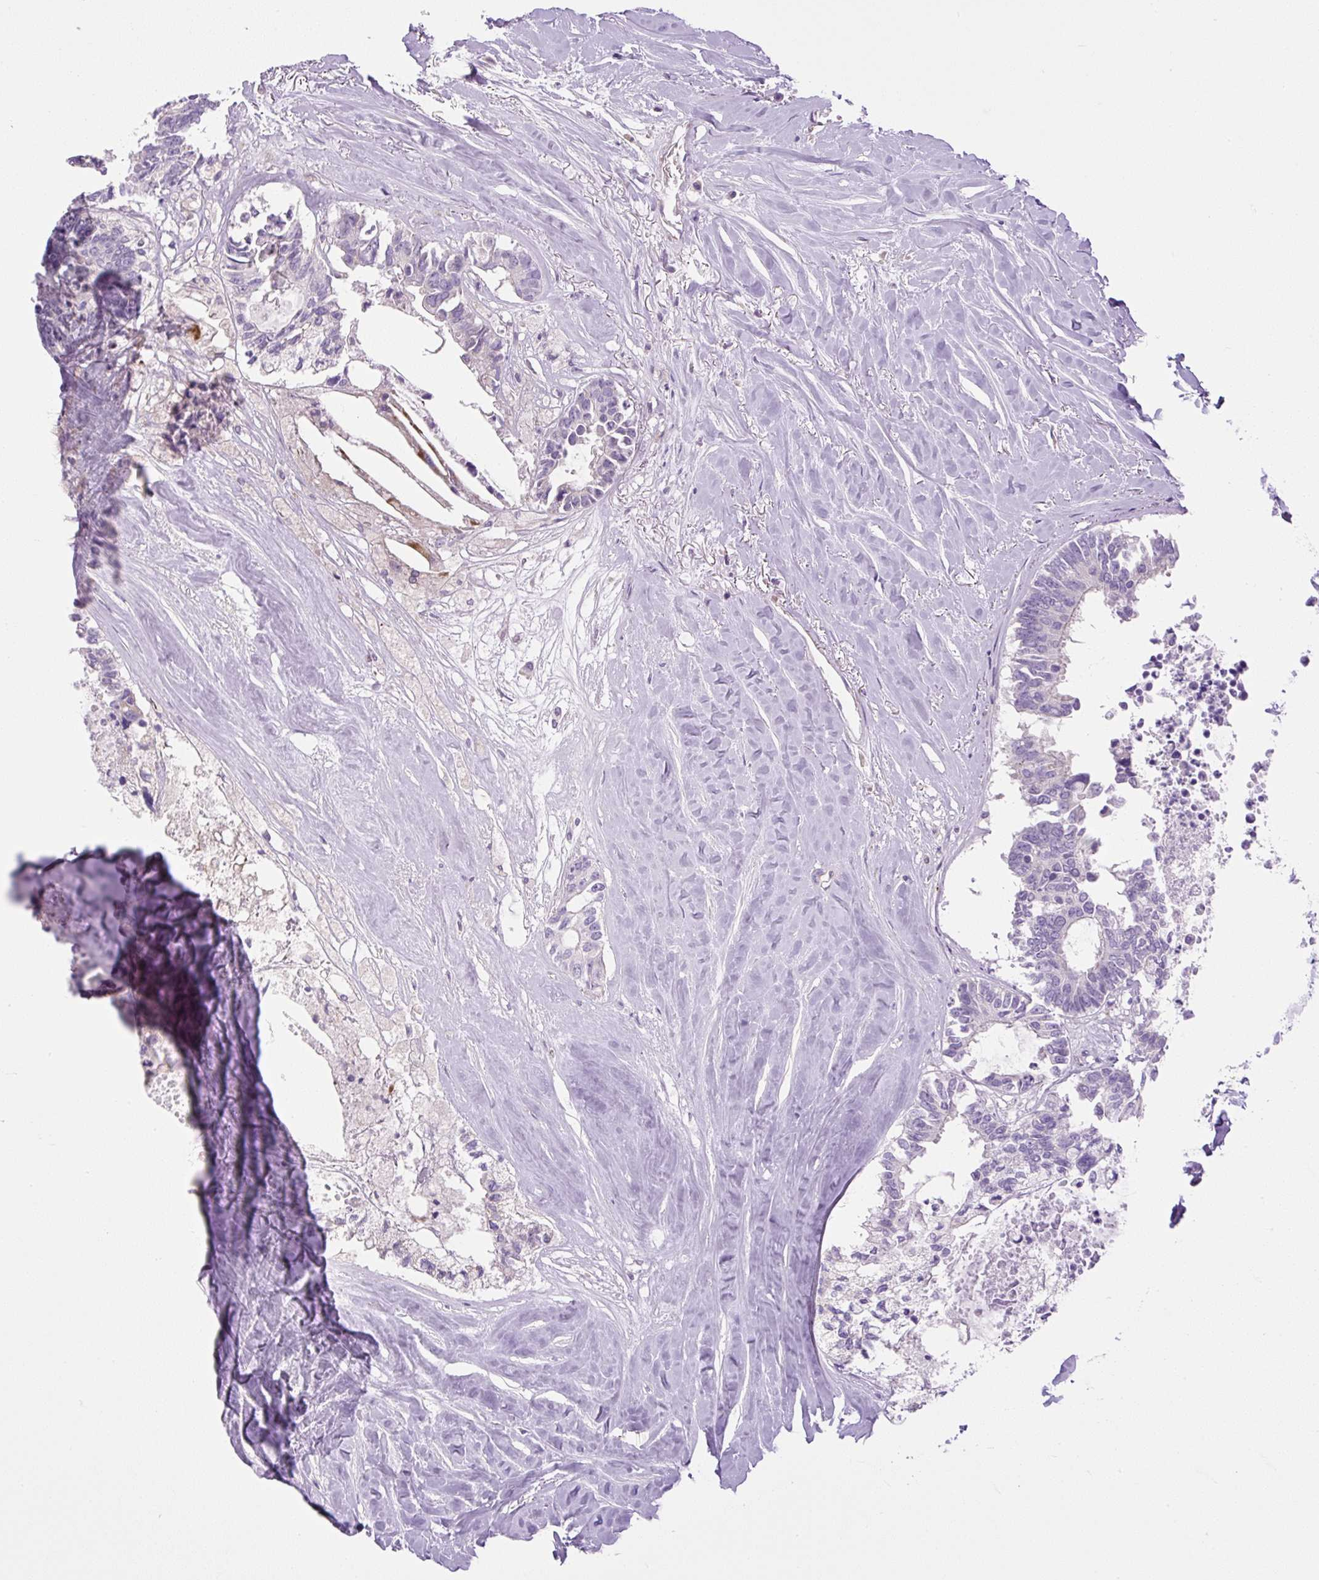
{"staining": {"intensity": "negative", "quantity": "none", "location": "none"}, "tissue": "colorectal cancer", "cell_type": "Tumor cells", "image_type": "cancer", "snomed": [{"axis": "morphology", "description": "Adenocarcinoma, NOS"}, {"axis": "topography", "description": "Colon"}, {"axis": "topography", "description": "Rectum"}], "caption": "Tumor cells are negative for protein expression in human colorectal adenocarcinoma.", "gene": "VWA7", "patient": {"sex": "male", "age": 57}}